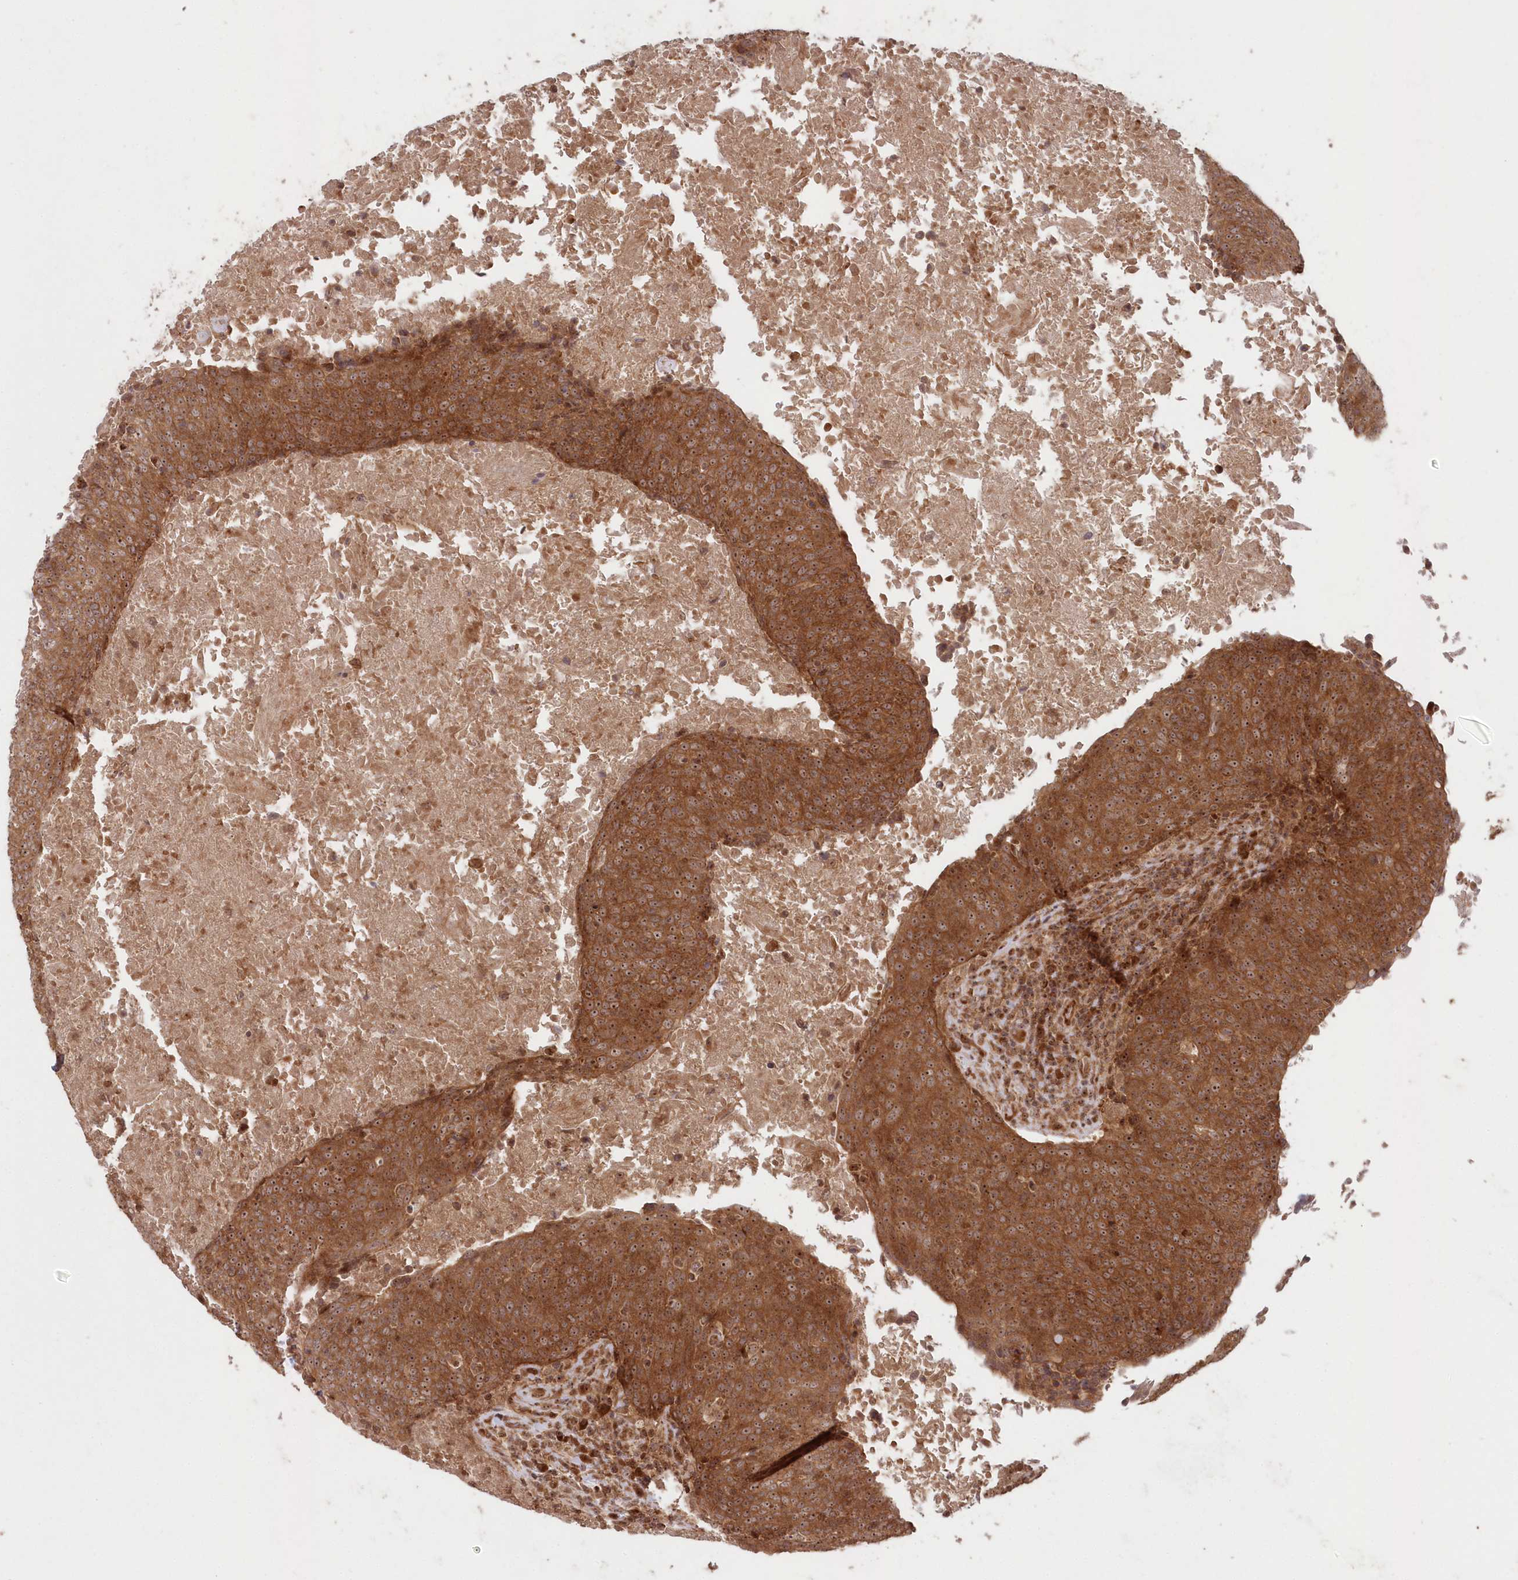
{"staining": {"intensity": "moderate", "quantity": ">75%", "location": "cytoplasmic/membranous,nuclear"}, "tissue": "head and neck cancer", "cell_type": "Tumor cells", "image_type": "cancer", "snomed": [{"axis": "morphology", "description": "Squamous cell carcinoma, NOS"}, {"axis": "morphology", "description": "Squamous cell carcinoma, metastatic, NOS"}, {"axis": "topography", "description": "Lymph node"}, {"axis": "topography", "description": "Head-Neck"}], "caption": "Human head and neck cancer (squamous cell carcinoma) stained with a protein marker displays moderate staining in tumor cells.", "gene": "SERINC1", "patient": {"sex": "male", "age": 62}}